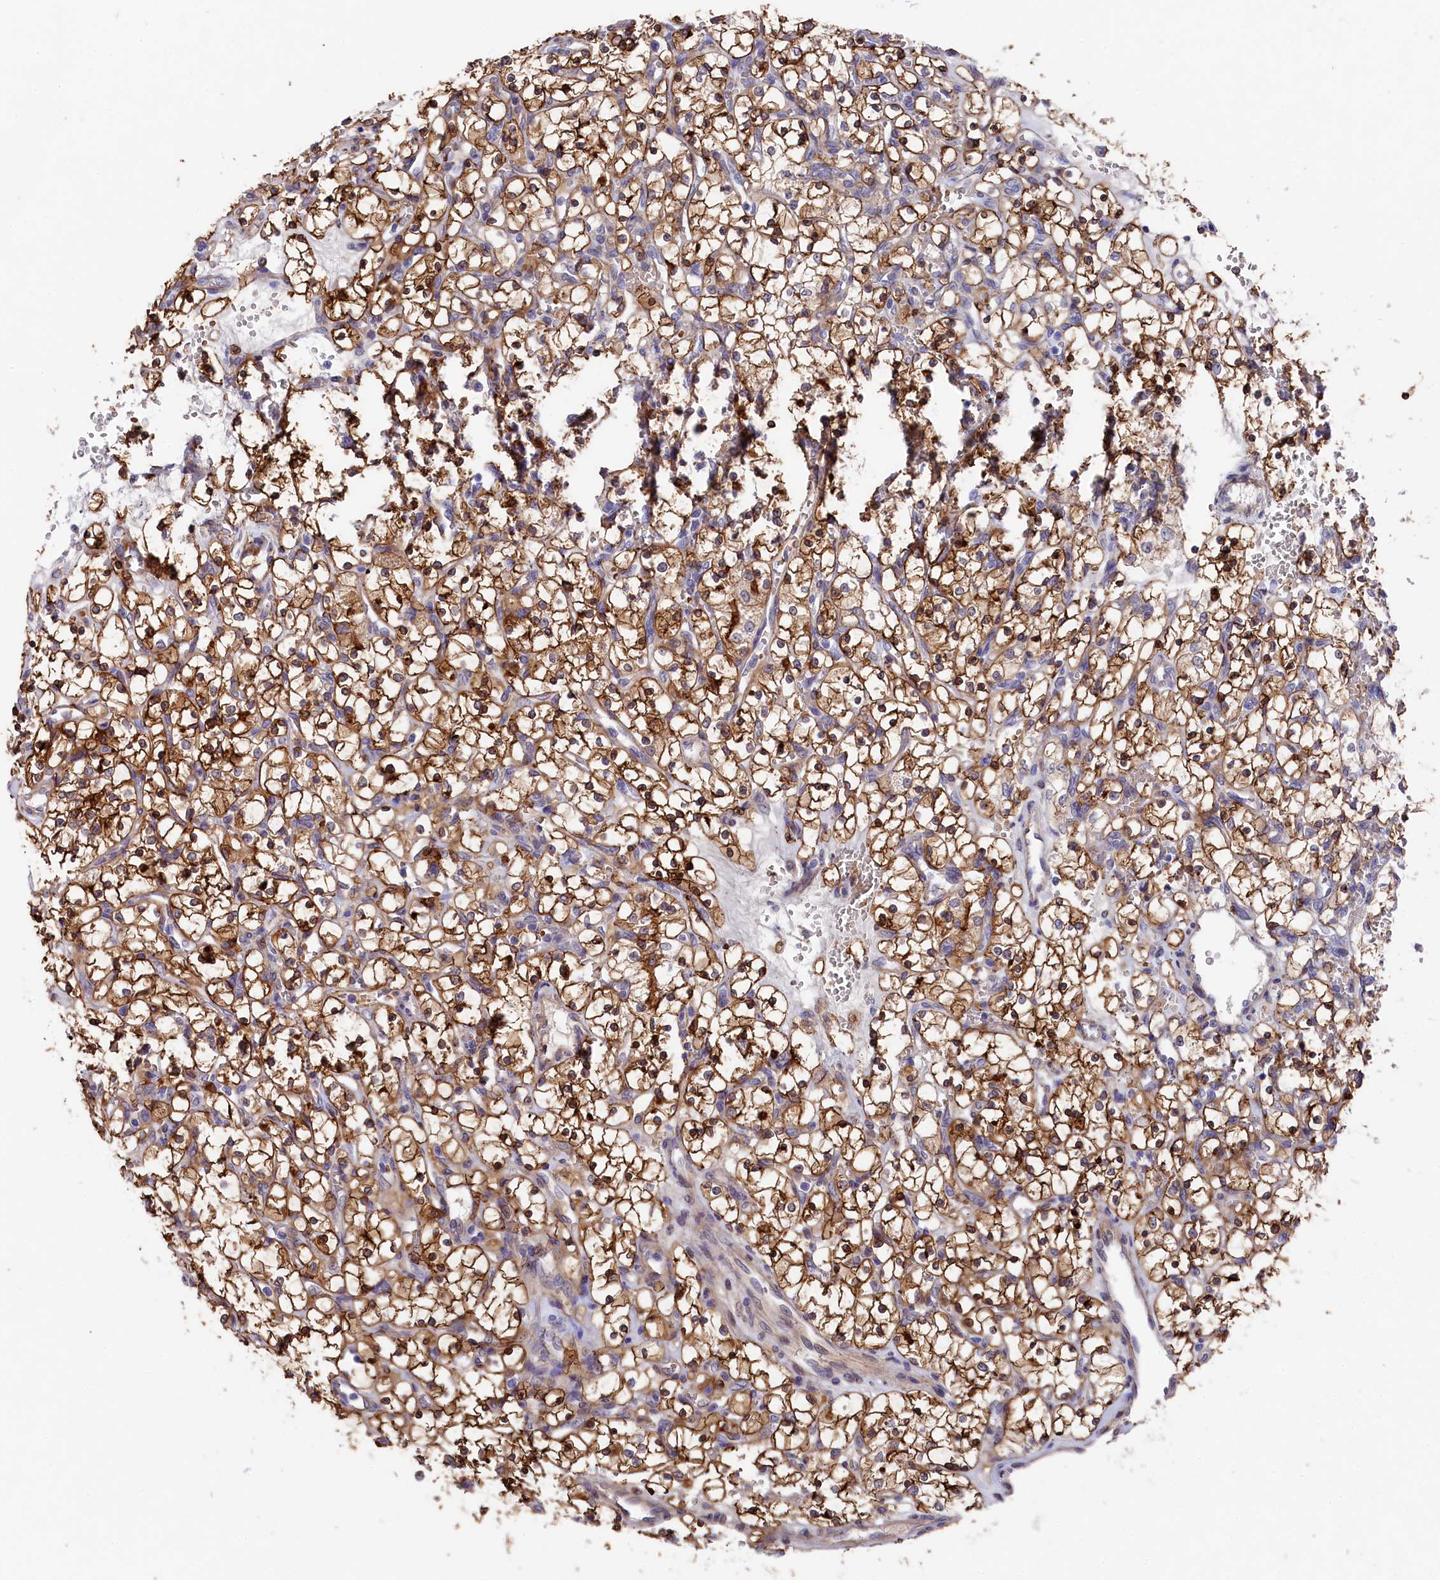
{"staining": {"intensity": "moderate", "quantity": ">75%", "location": "cytoplasmic/membranous"}, "tissue": "renal cancer", "cell_type": "Tumor cells", "image_type": "cancer", "snomed": [{"axis": "morphology", "description": "Adenocarcinoma, NOS"}, {"axis": "topography", "description": "Kidney"}], "caption": "Immunohistochemical staining of human renal cancer (adenocarcinoma) shows moderate cytoplasmic/membranous protein expression in approximately >75% of tumor cells.", "gene": "LHFPL4", "patient": {"sex": "female", "age": 69}}